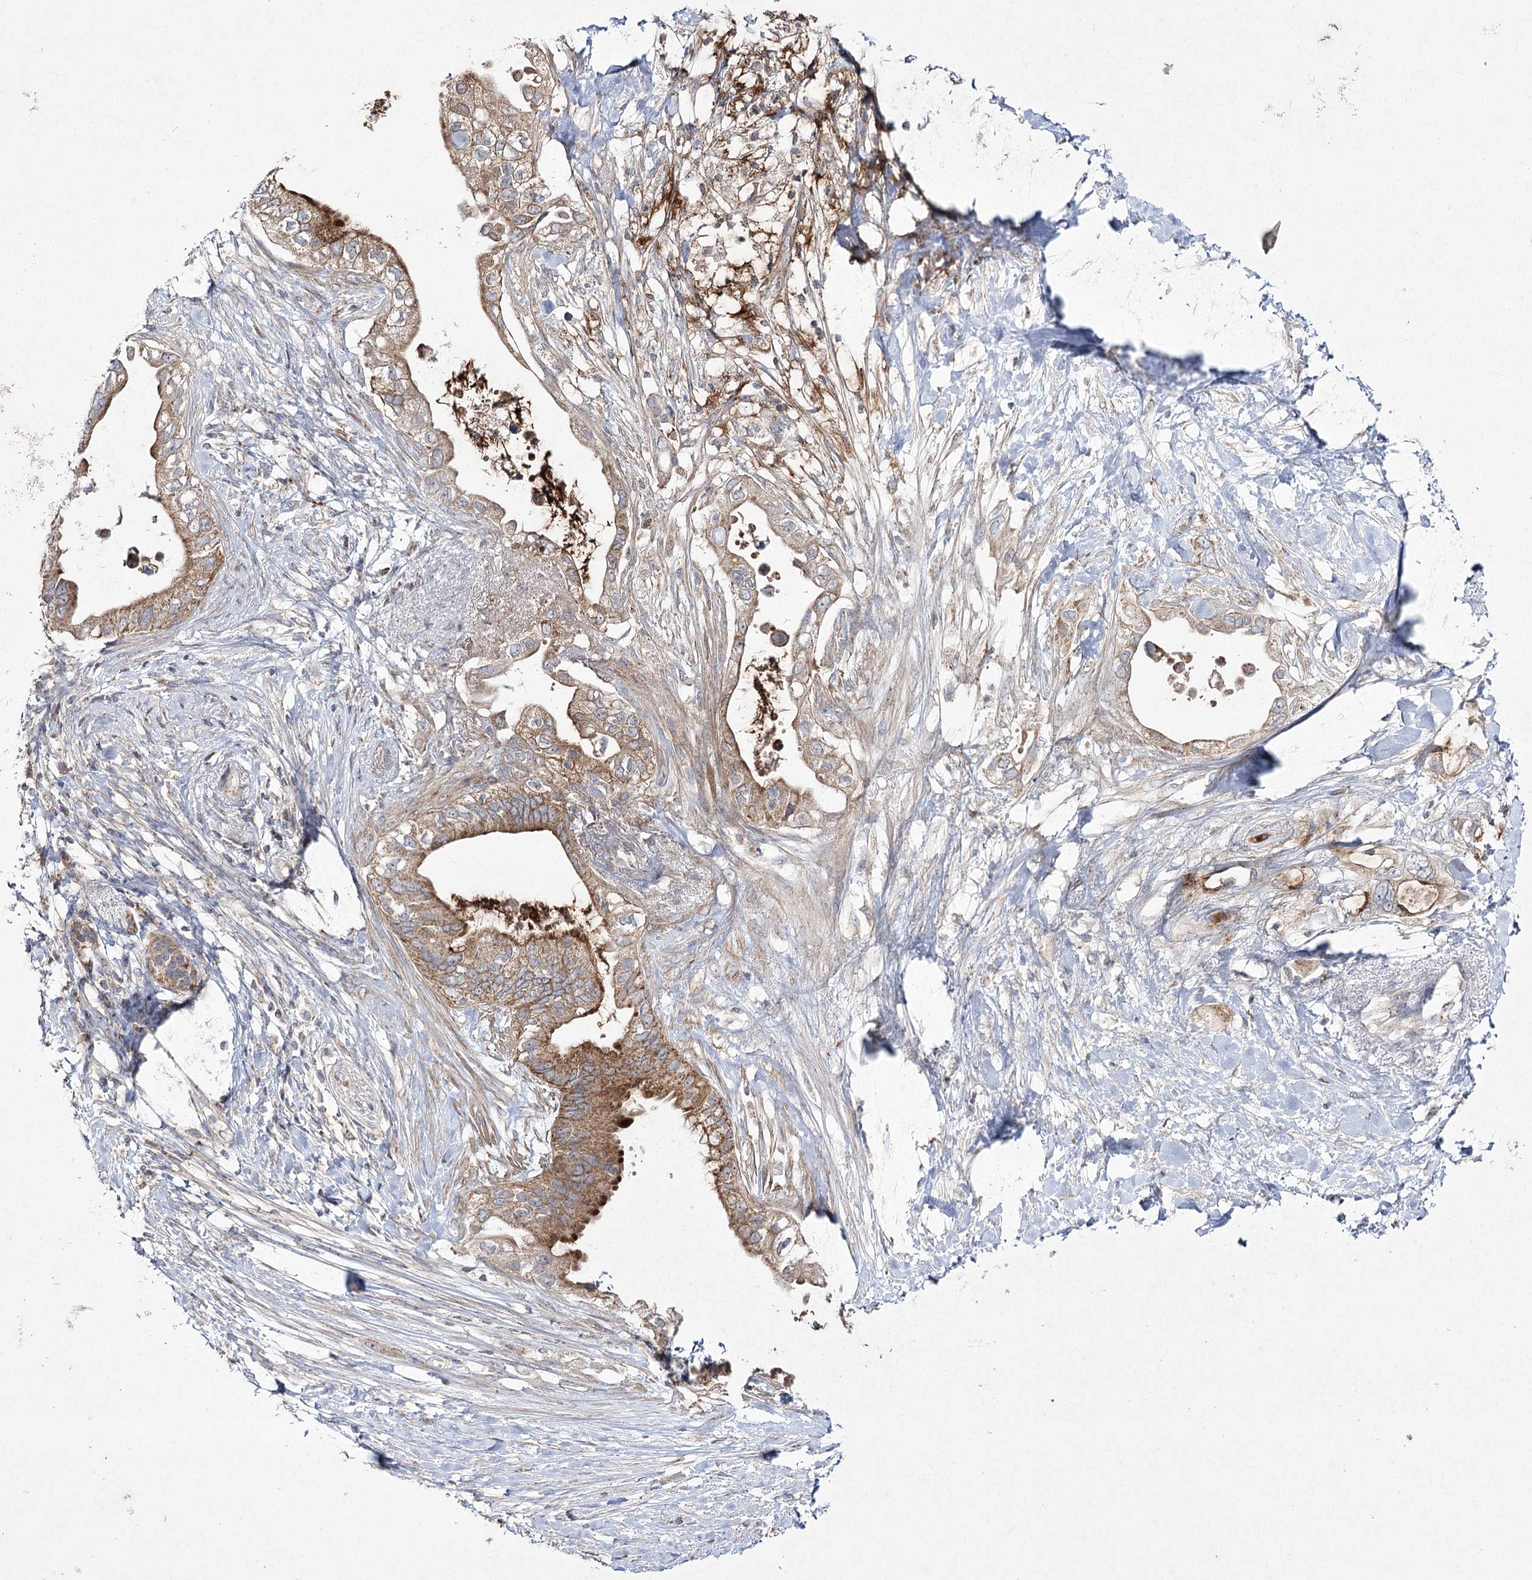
{"staining": {"intensity": "moderate", "quantity": ">75%", "location": "cytoplasmic/membranous"}, "tissue": "pancreatic cancer", "cell_type": "Tumor cells", "image_type": "cancer", "snomed": [{"axis": "morphology", "description": "Adenocarcinoma, NOS"}, {"axis": "topography", "description": "Pancreas"}], "caption": "Moderate cytoplasmic/membranous staining is present in about >75% of tumor cells in pancreatic adenocarcinoma.", "gene": "FANCL", "patient": {"sex": "female", "age": 56}}